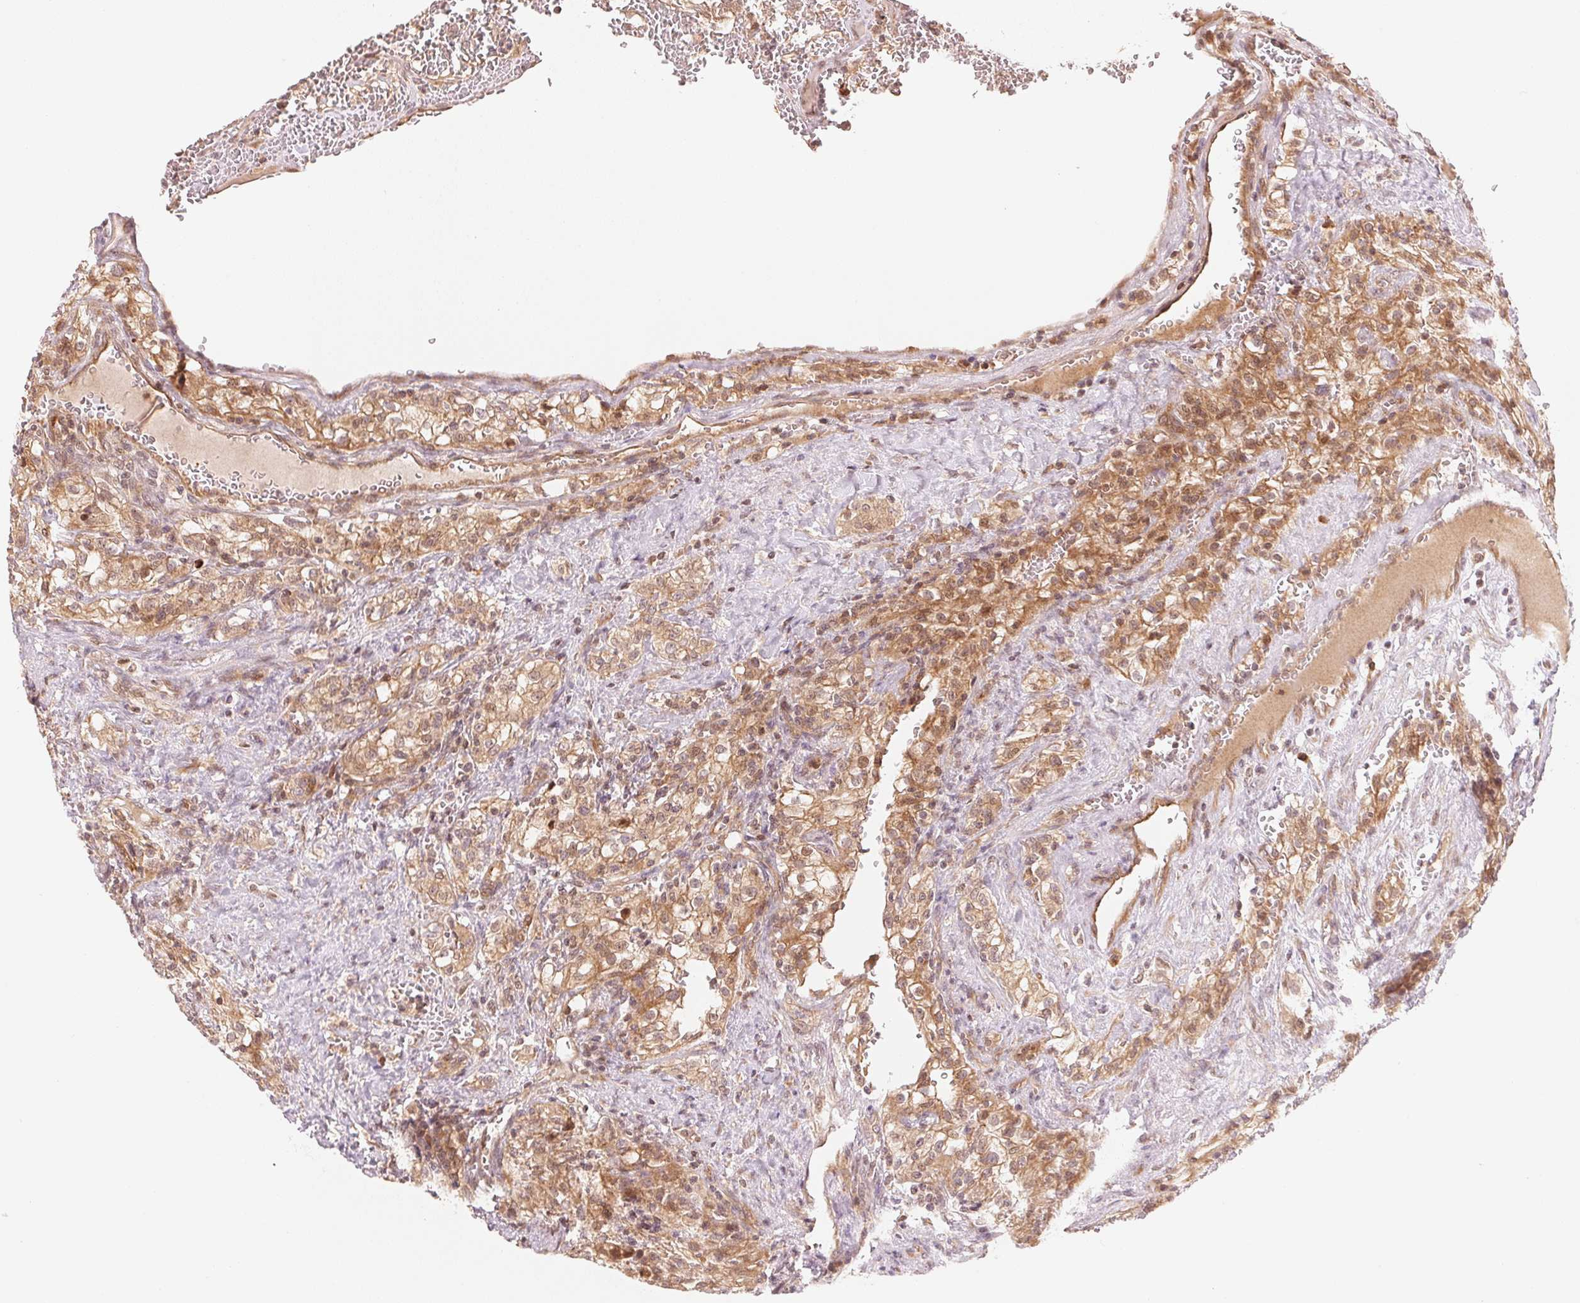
{"staining": {"intensity": "moderate", "quantity": ">75%", "location": "cytoplasmic/membranous,nuclear"}, "tissue": "renal cancer", "cell_type": "Tumor cells", "image_type": "cancer", "snomed": [{"axis": "morphology", "description": "Adenocarcinoma, NOS"}, {"axis": "topography", "description": "Kidney"}], "caption": "Renal cancer (adenocarcinoma) stained with immunohistochemistry (IHC) shows moderate cytoplasmic/membranous and nuclear expression in about >75% of tumor cells.", "gene": "PRKN", "patient": {"sex": "female", "age": 74}}